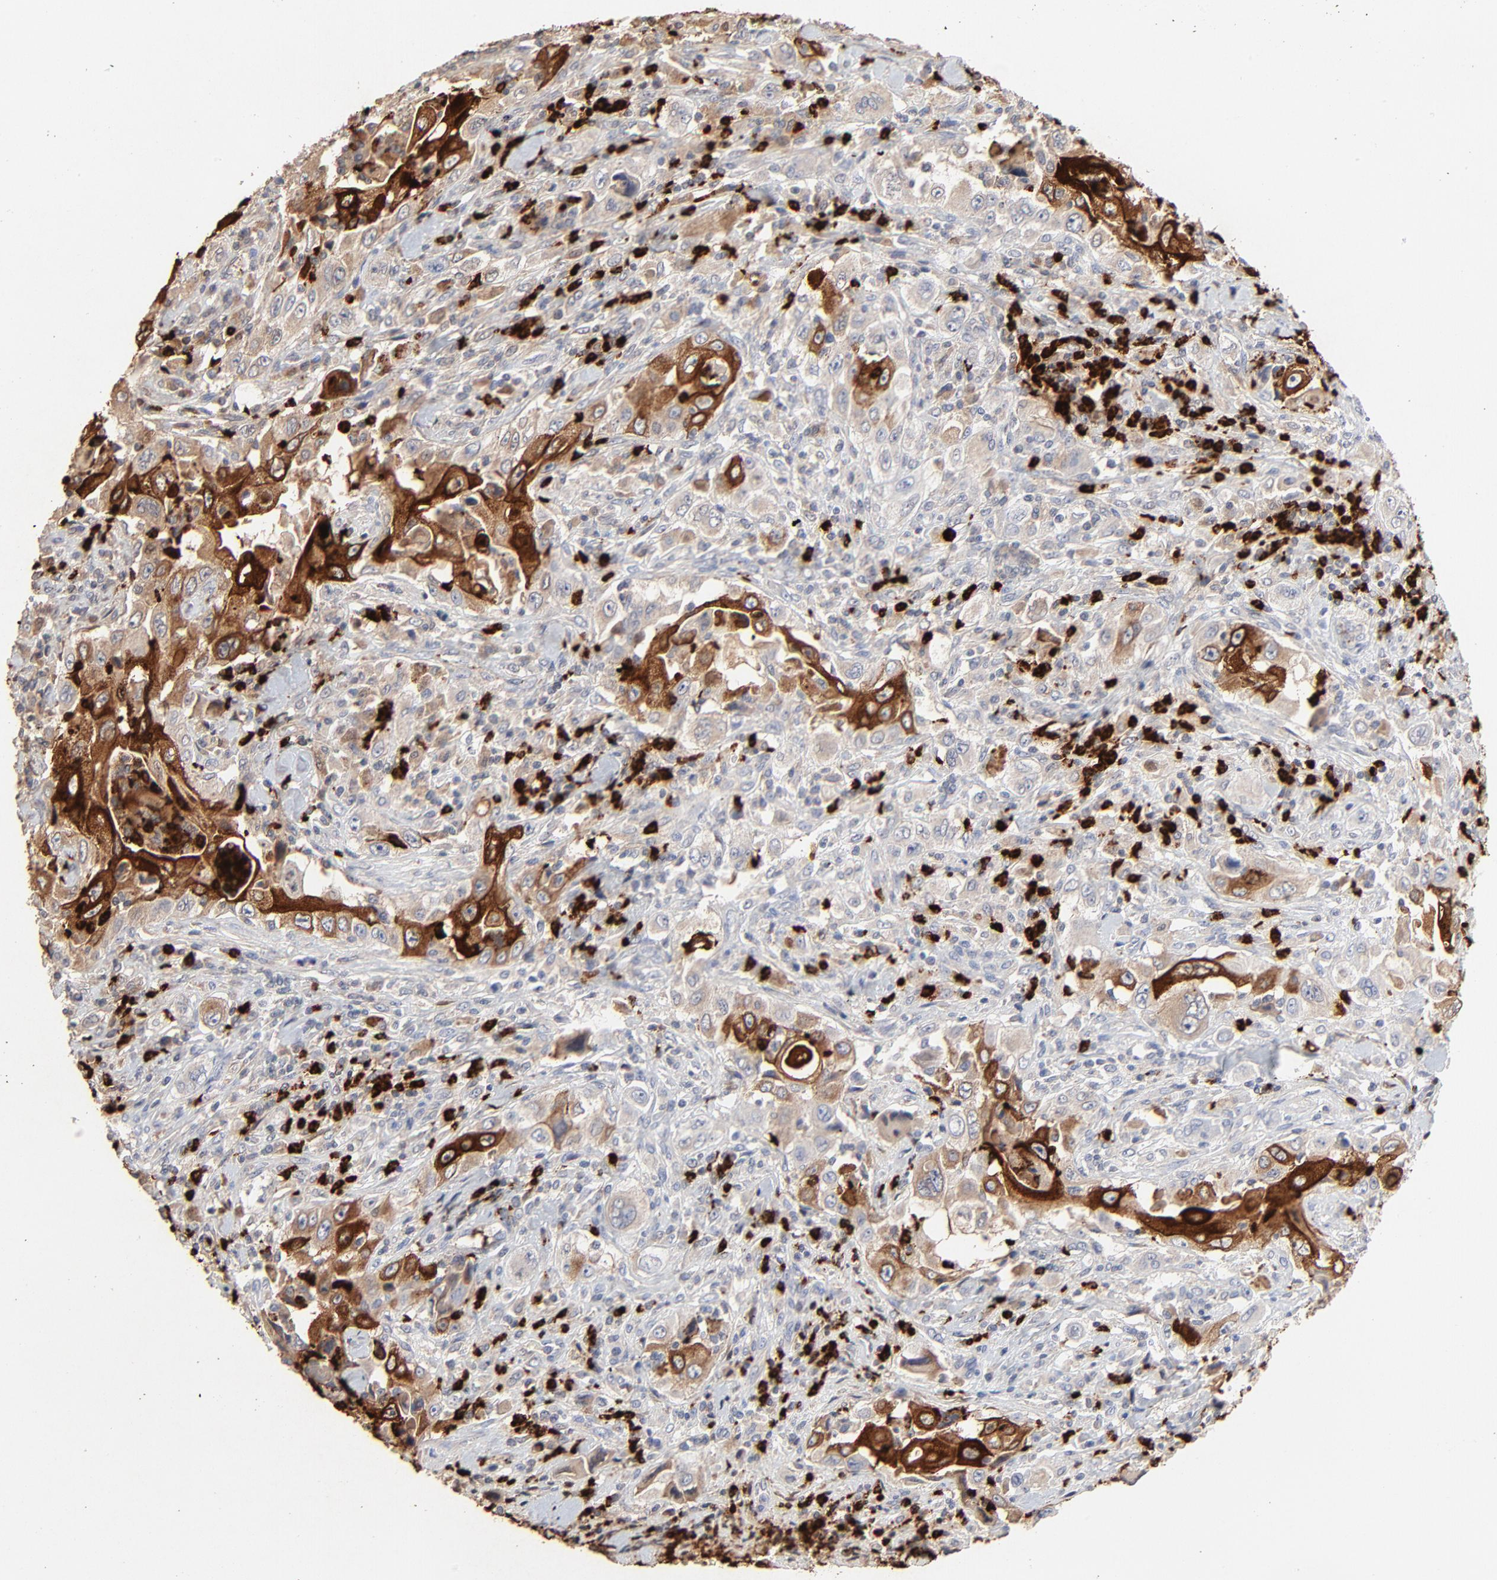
{"staining": {"intensity": "strong", "quantity": "<25%", "location": "cytoplasmic/membranous"}, "tissue": "pancreatic cancer", "cell_type": "Tumor cells", "image_type": "cancer", "snomed": [{"axis": "morphology", "description": "Adenocarcinoma, NOS"}, {"axis": "topography", "description": "Pancreas"}], "caption": "Immunohistochemistry image of neoplastic tissue: human pancreatic adenocarcinoma stained using immunohistochemistry (IHC) reveals medium levels of strong protein expression localized specifically in the cytoplasmic/membranous of tumor cells, appearing as a cytoplasmic/membranous brown color.", "gene": "LCN2", "patient": {"sex": "male", "age": 70}}